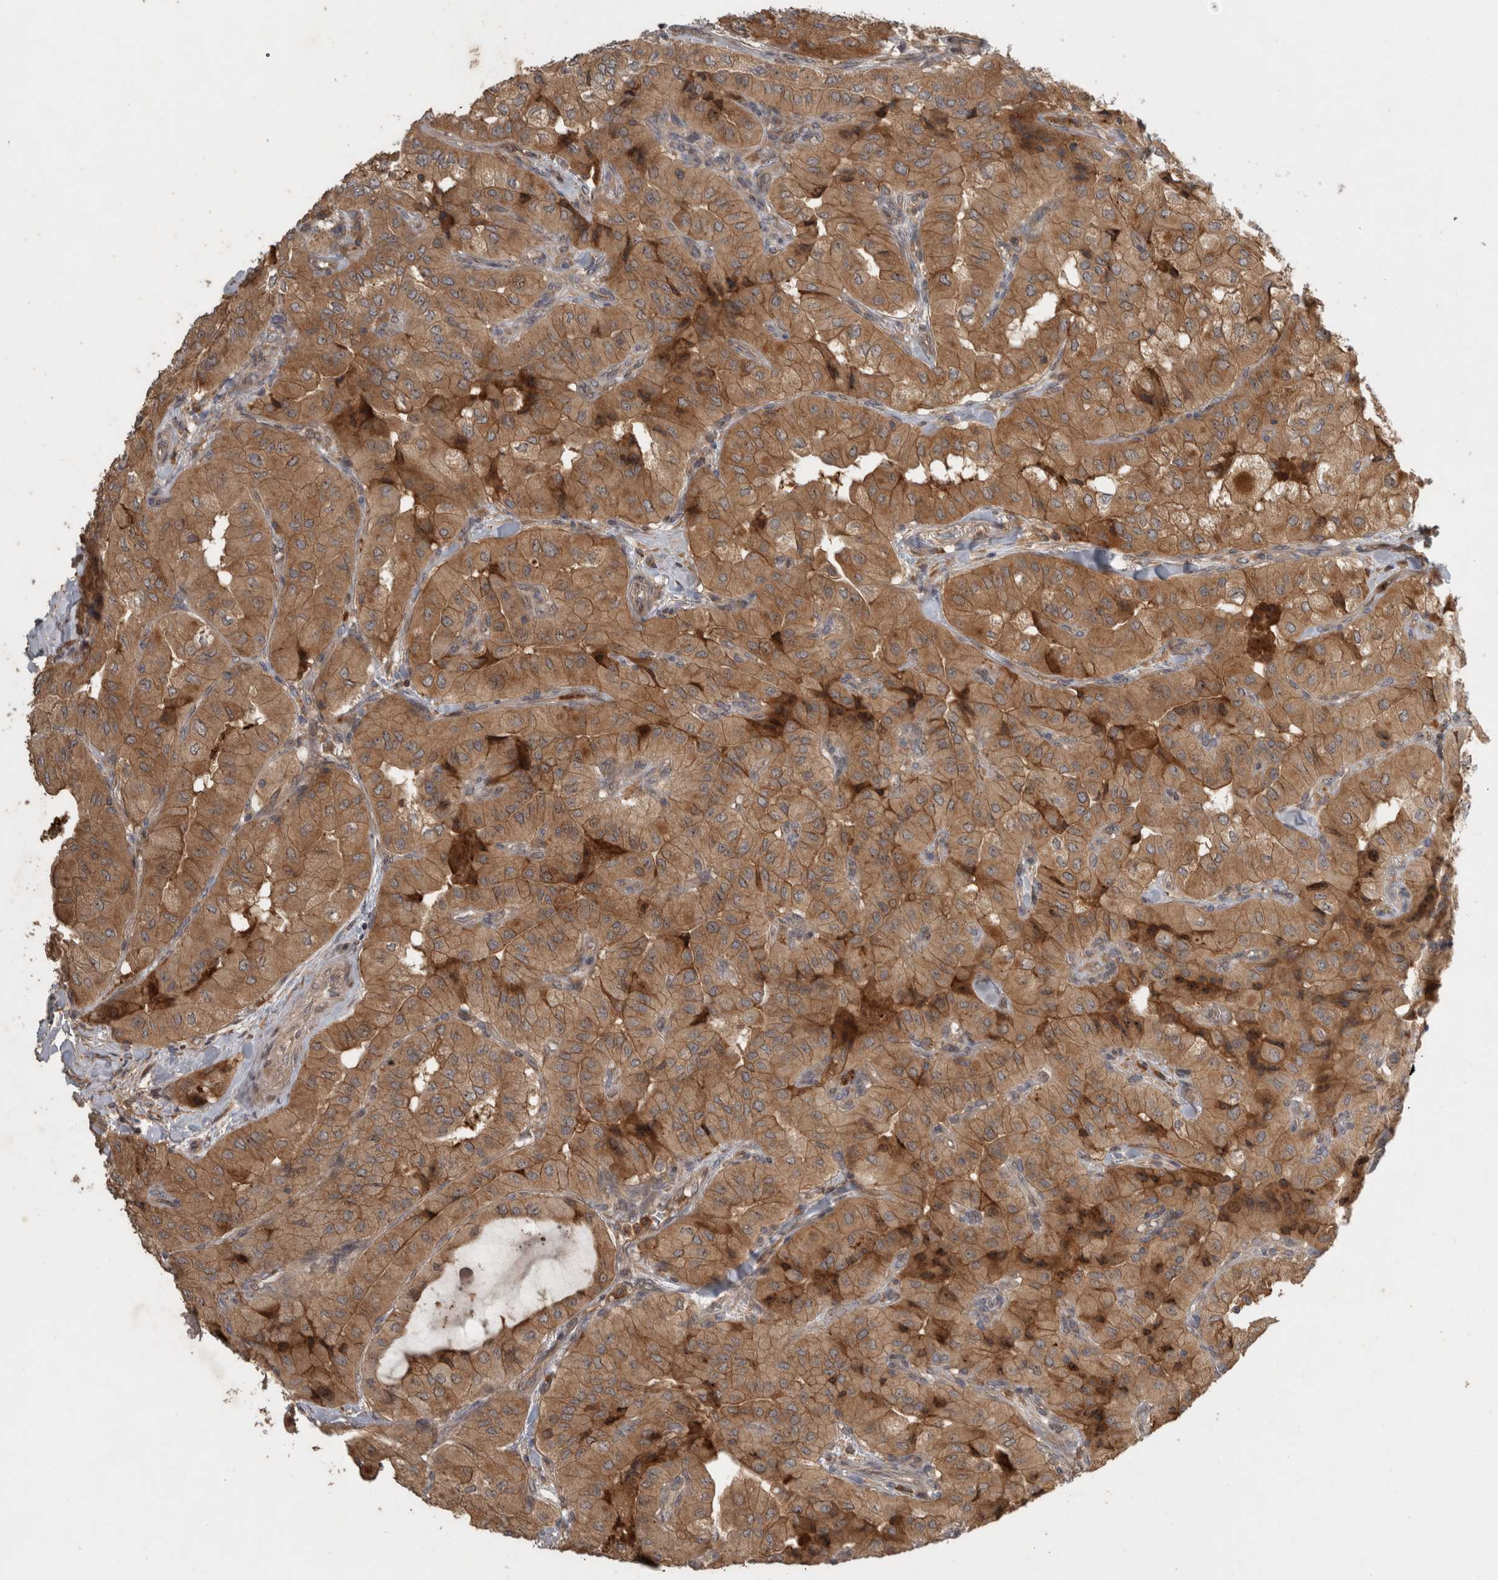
{"staining": {"intensity": "moderate", "quantity": ">75%", "location": "cytoplasmic/membranous"}, "tissue": "thyroid cancer", "cell_type": "Tumor cells", "image_type": "cancer", "snomed": [{"axis": "morphology", "description": "Papillary adenocarcinoma, NOS"}, {"axis": "topography", "description": "Thyroid gland"}], "caption": "Tumor cells show medium levels of moderate cytoplasmic/membranous positivity in approximately >75% of cells in thyroid papillary adenocarcinoma.", "gene": "VEPH1", "patient": {"sex": "female", "age": 59}}